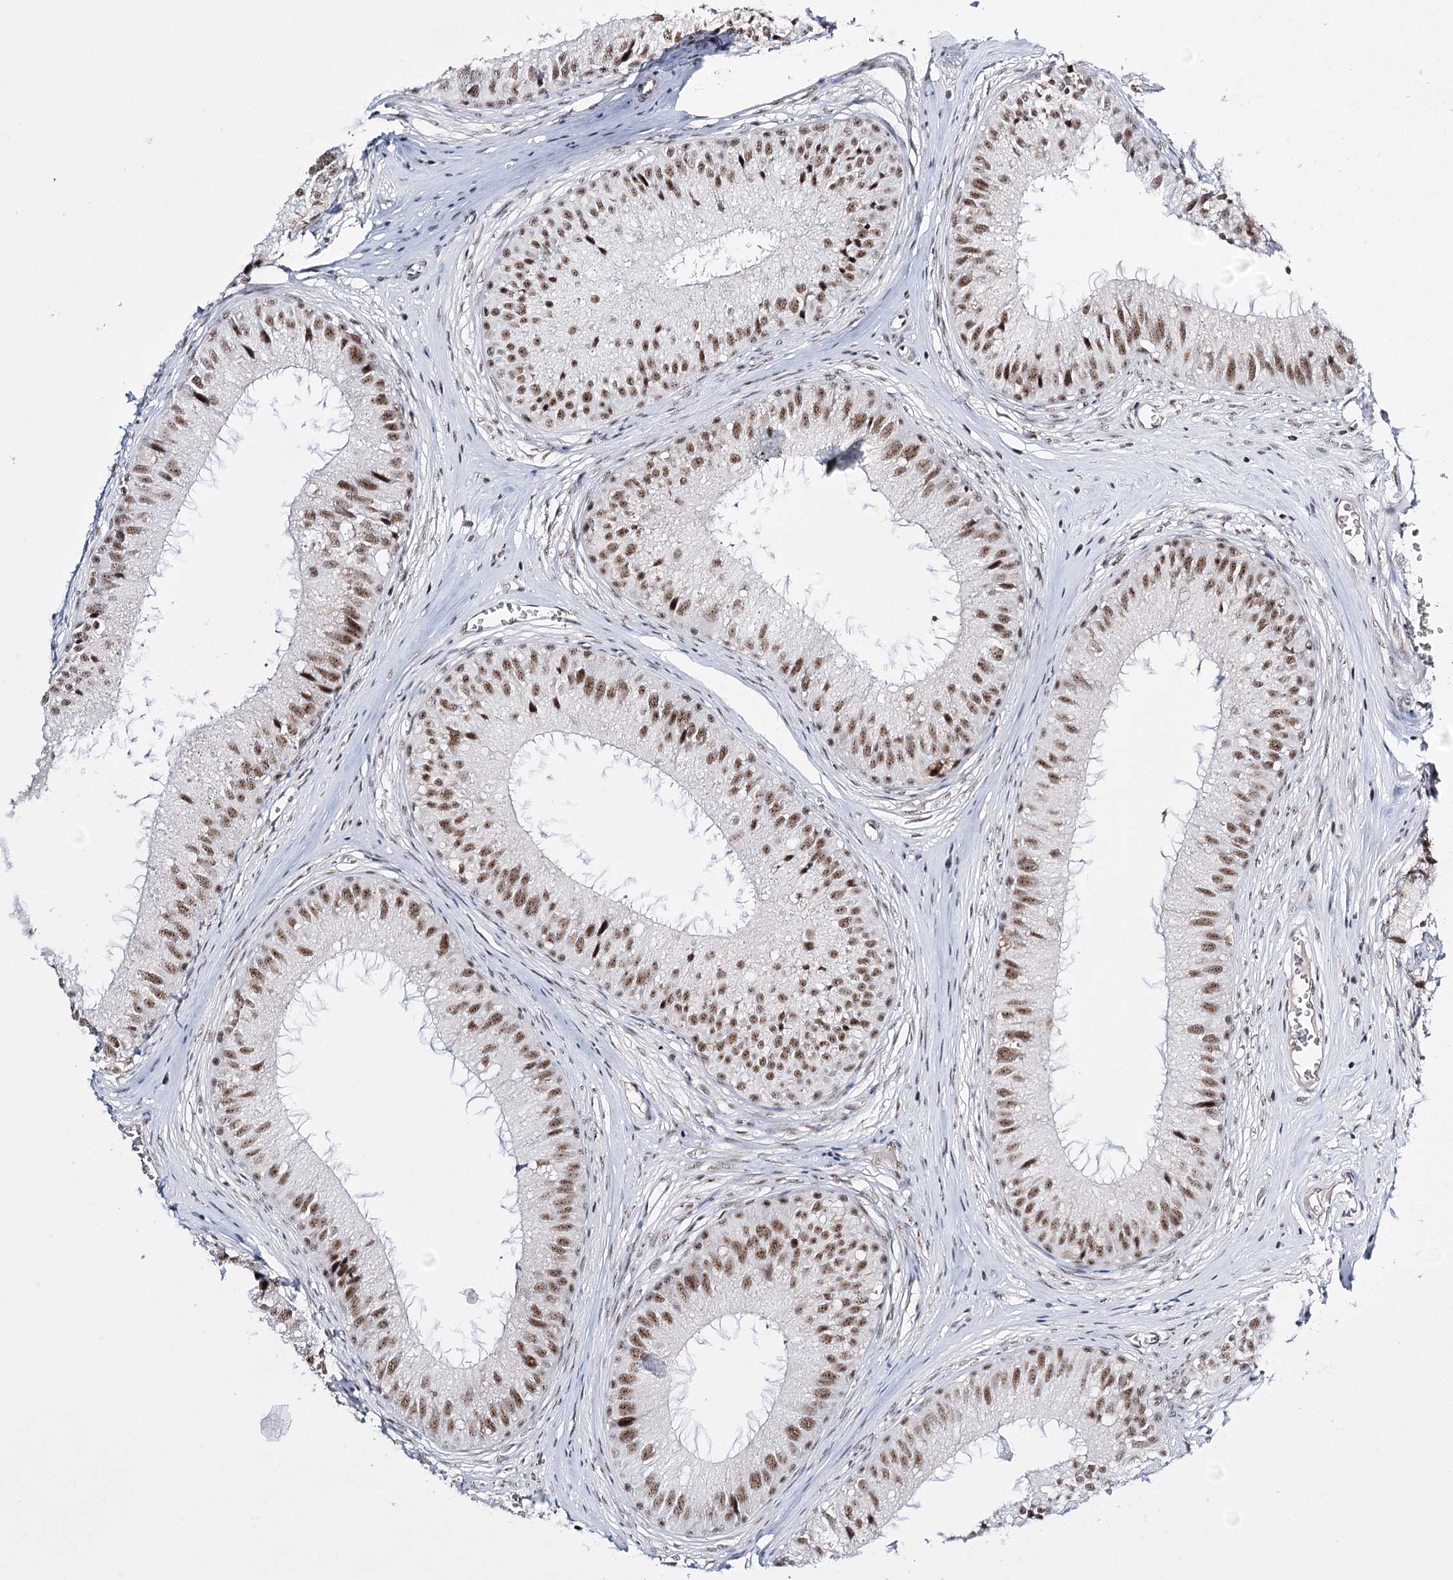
{"staining": {"intensity": "moderate", "quantity": ">75%", "location": "nuclear"}, "tissue": "epididymis", "cell_type": "Glandular cells", "image_type": "normal", "snomed": [{"axis": "morphology", "description": "Normal tissue, NOS"}, {"axis": "topography", "description": "Epididymis"}], "caption": "A brown stain labels moderate nuclear expression of a protein in glandular cells of unremarkable epididymis. (IHC, brightfield microscopy, high magnification).", "gene": "PRPF40A", "patient": {"sex": "male", "age": 36}}